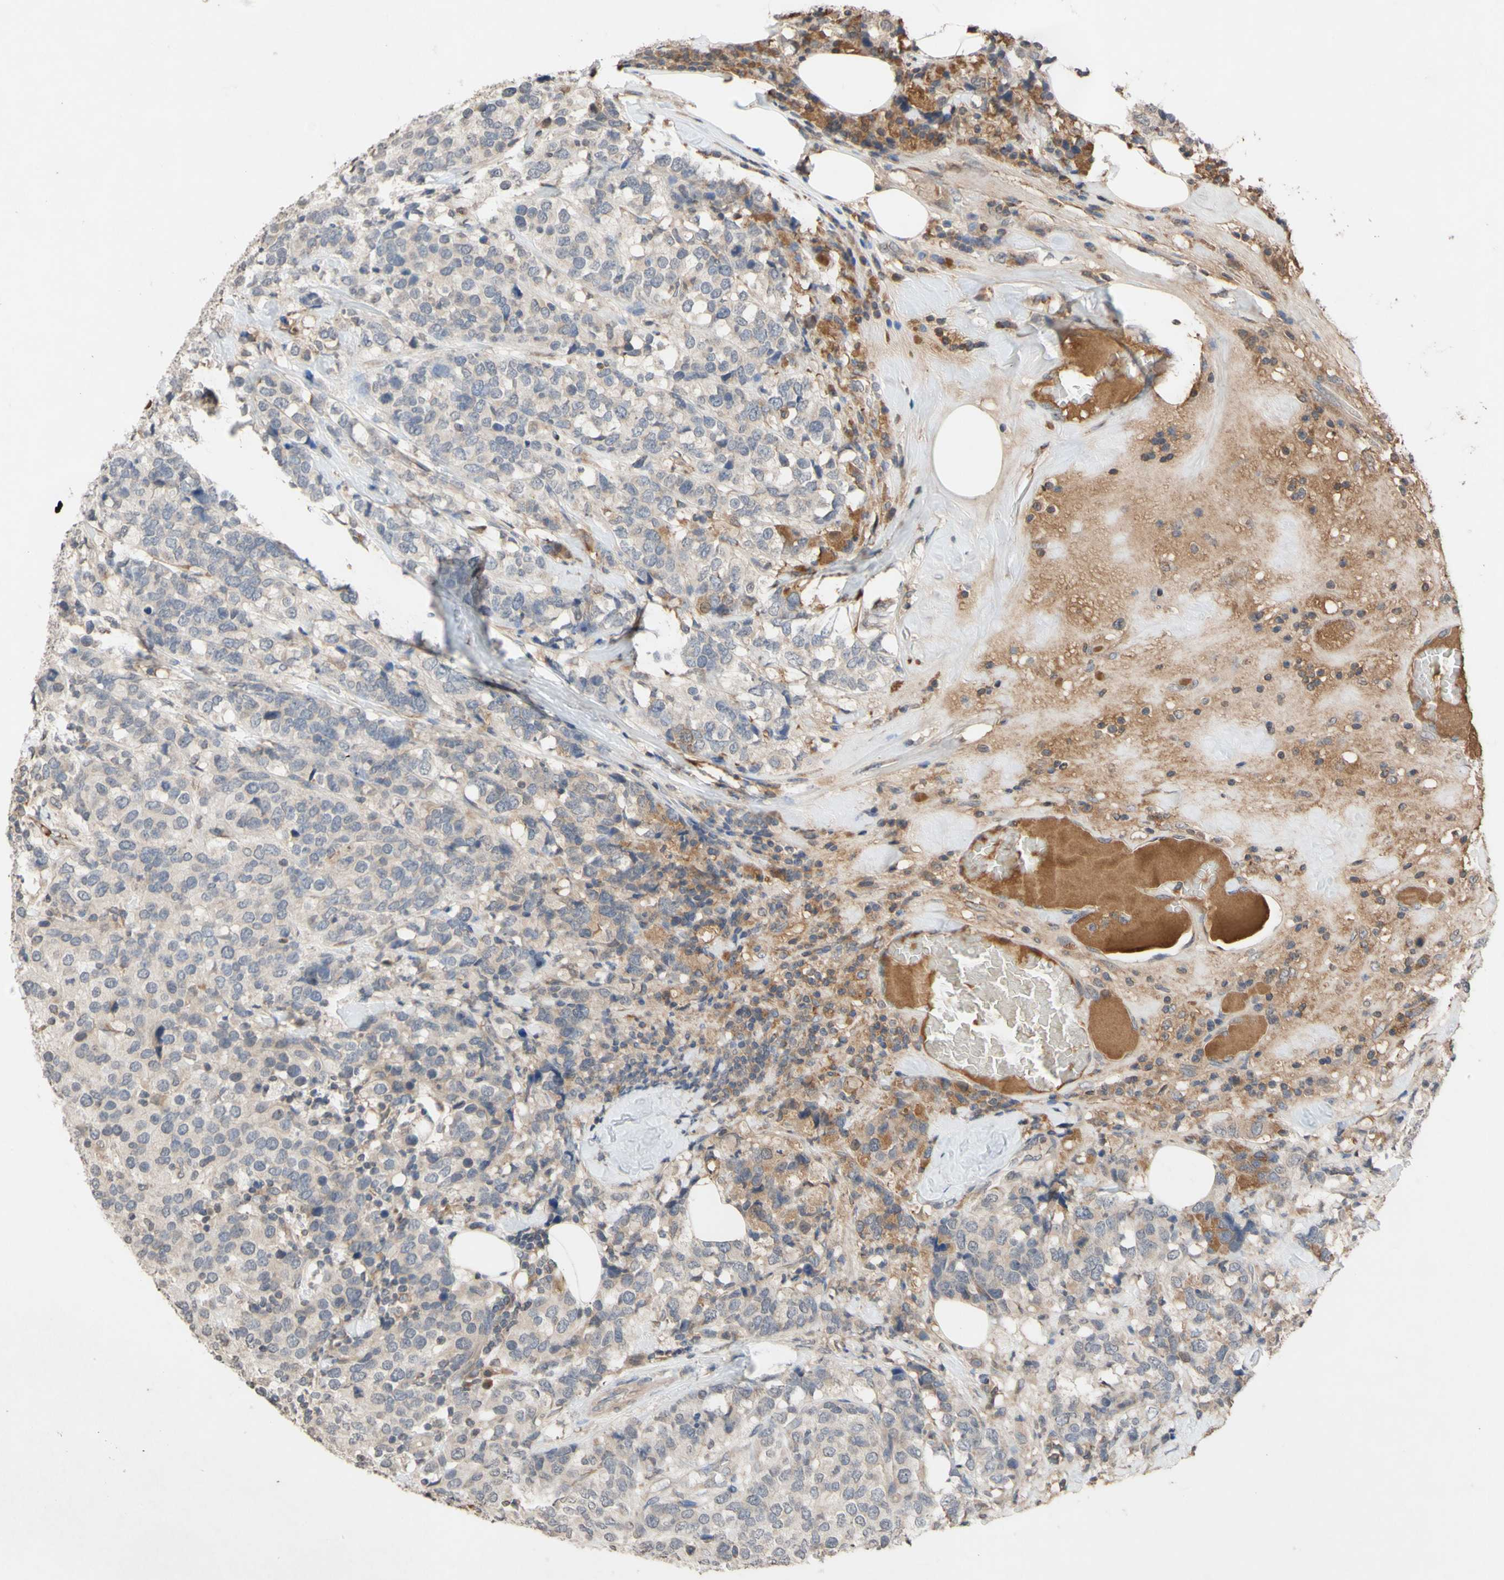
{"staining": {"intensity": "negative", "quantity": "none", "location": "none"}, "tissue": "breast cancer", "cell_type": "Tumor cells", "image_type": "cancer", "snomed": [{"axis": "morphology", "description": "Lobular carcinoma"}, {"axis": "topography", "description": "Breast"}], "caption": "Immunohistochemistry image of breast cancer (lobular carcinoma) stained for a protein (brown), which reveals no positivity in tumor cells. The staining was performed using DAB to visualize the protein expression in brown, while the nuclei were stained in blue with hematoxylin (Magnification: 20x).", "gene": "NECTIN3", "patient": {"sex": "female", "age": 59}}